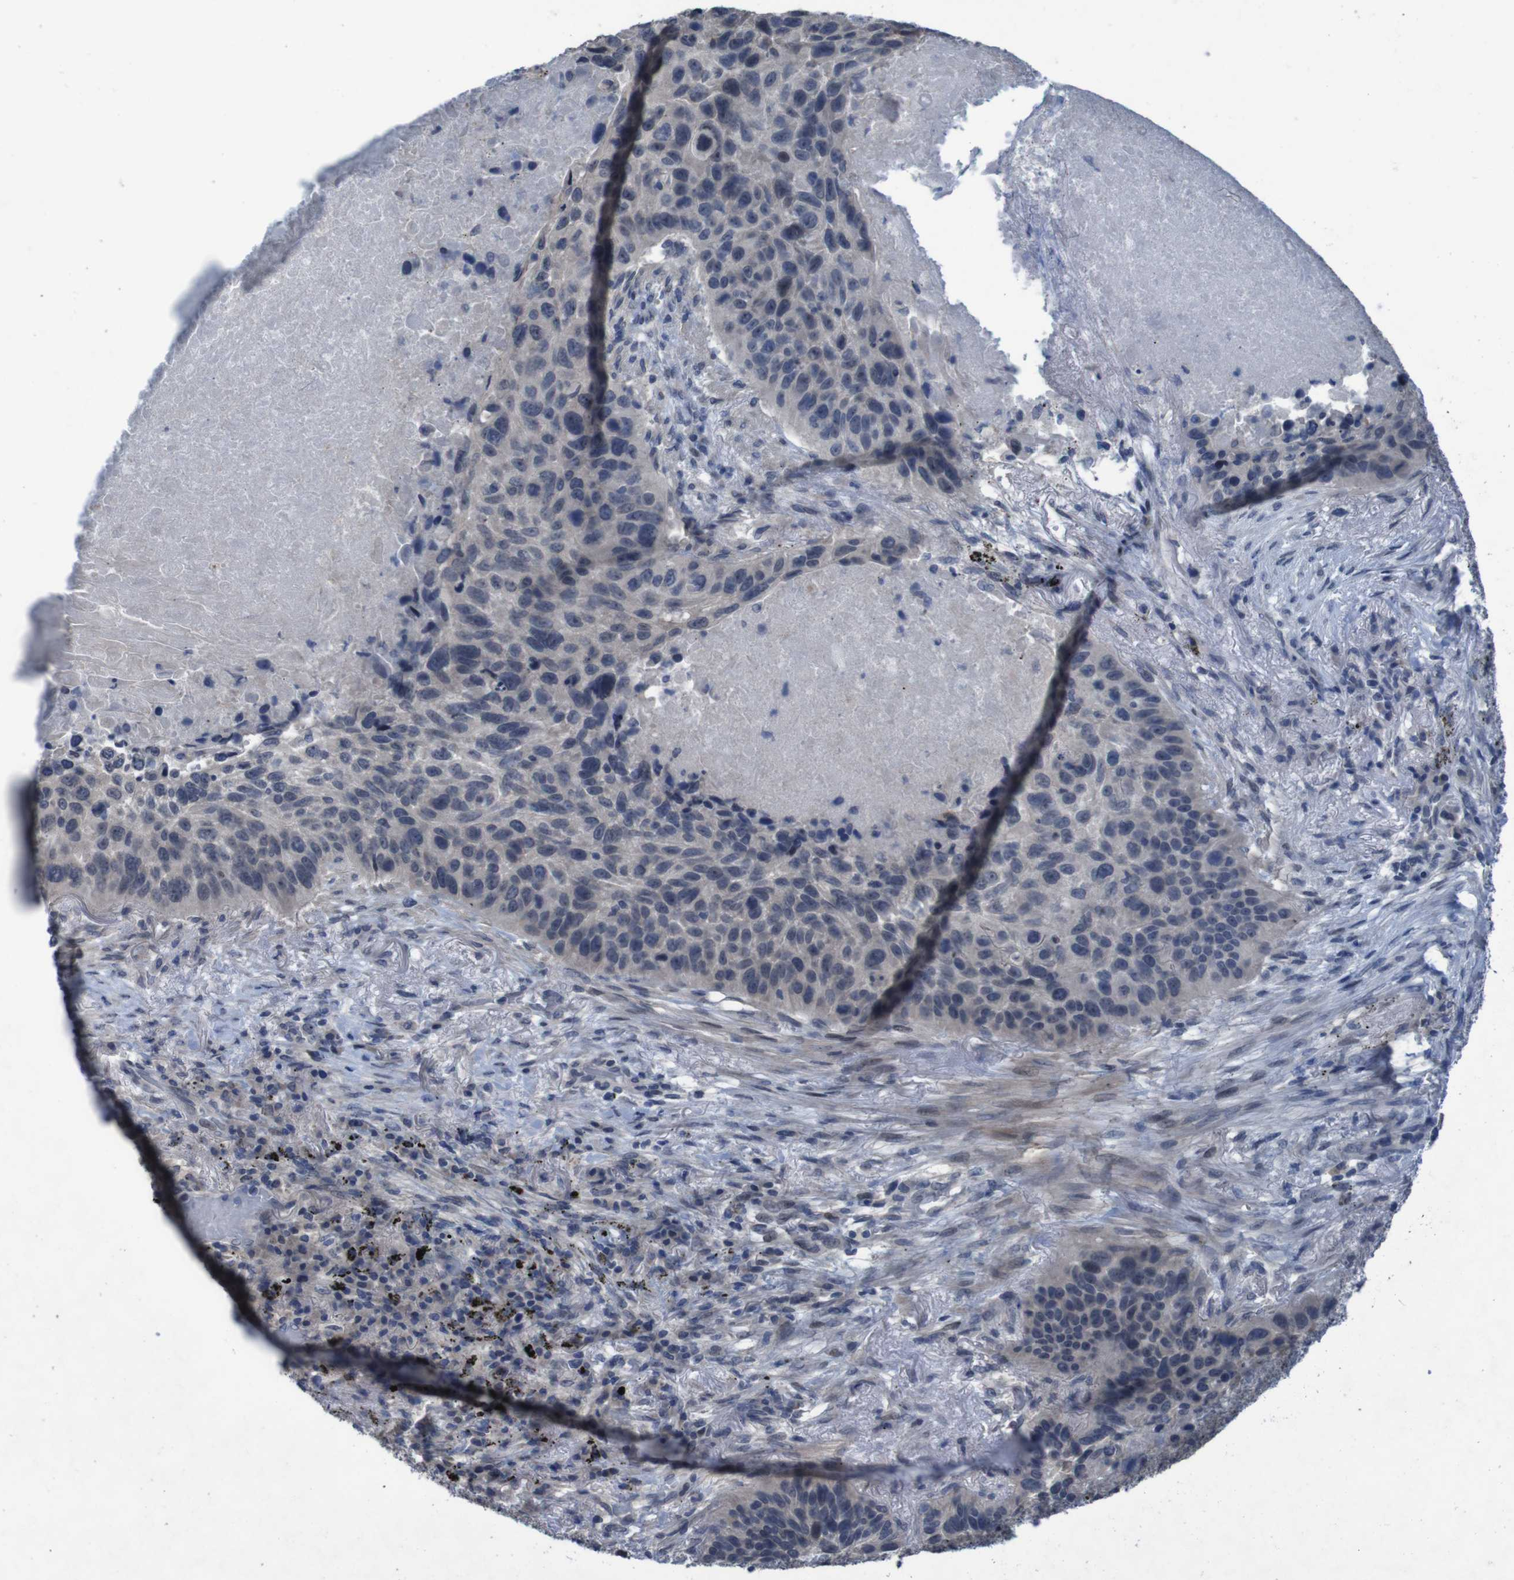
{"staining": {"intensity": "negative", "quantity": "none", "location": "none"}, "tissue": "lung cancer", "cell_type": "Tumor cells", "image_type": "cancer", "snomed": [{"axis": "morphology", "description": "Squamous cell carcinoma, NOS"}, {"axis": "topography", "description": "Lung"}], "caption": "The histopathology image reveals no staining of tumor cells in lung squamous cell carcinoma.", "gene": "CLDN18", "patient": {"sex": "male", "age": 57}}